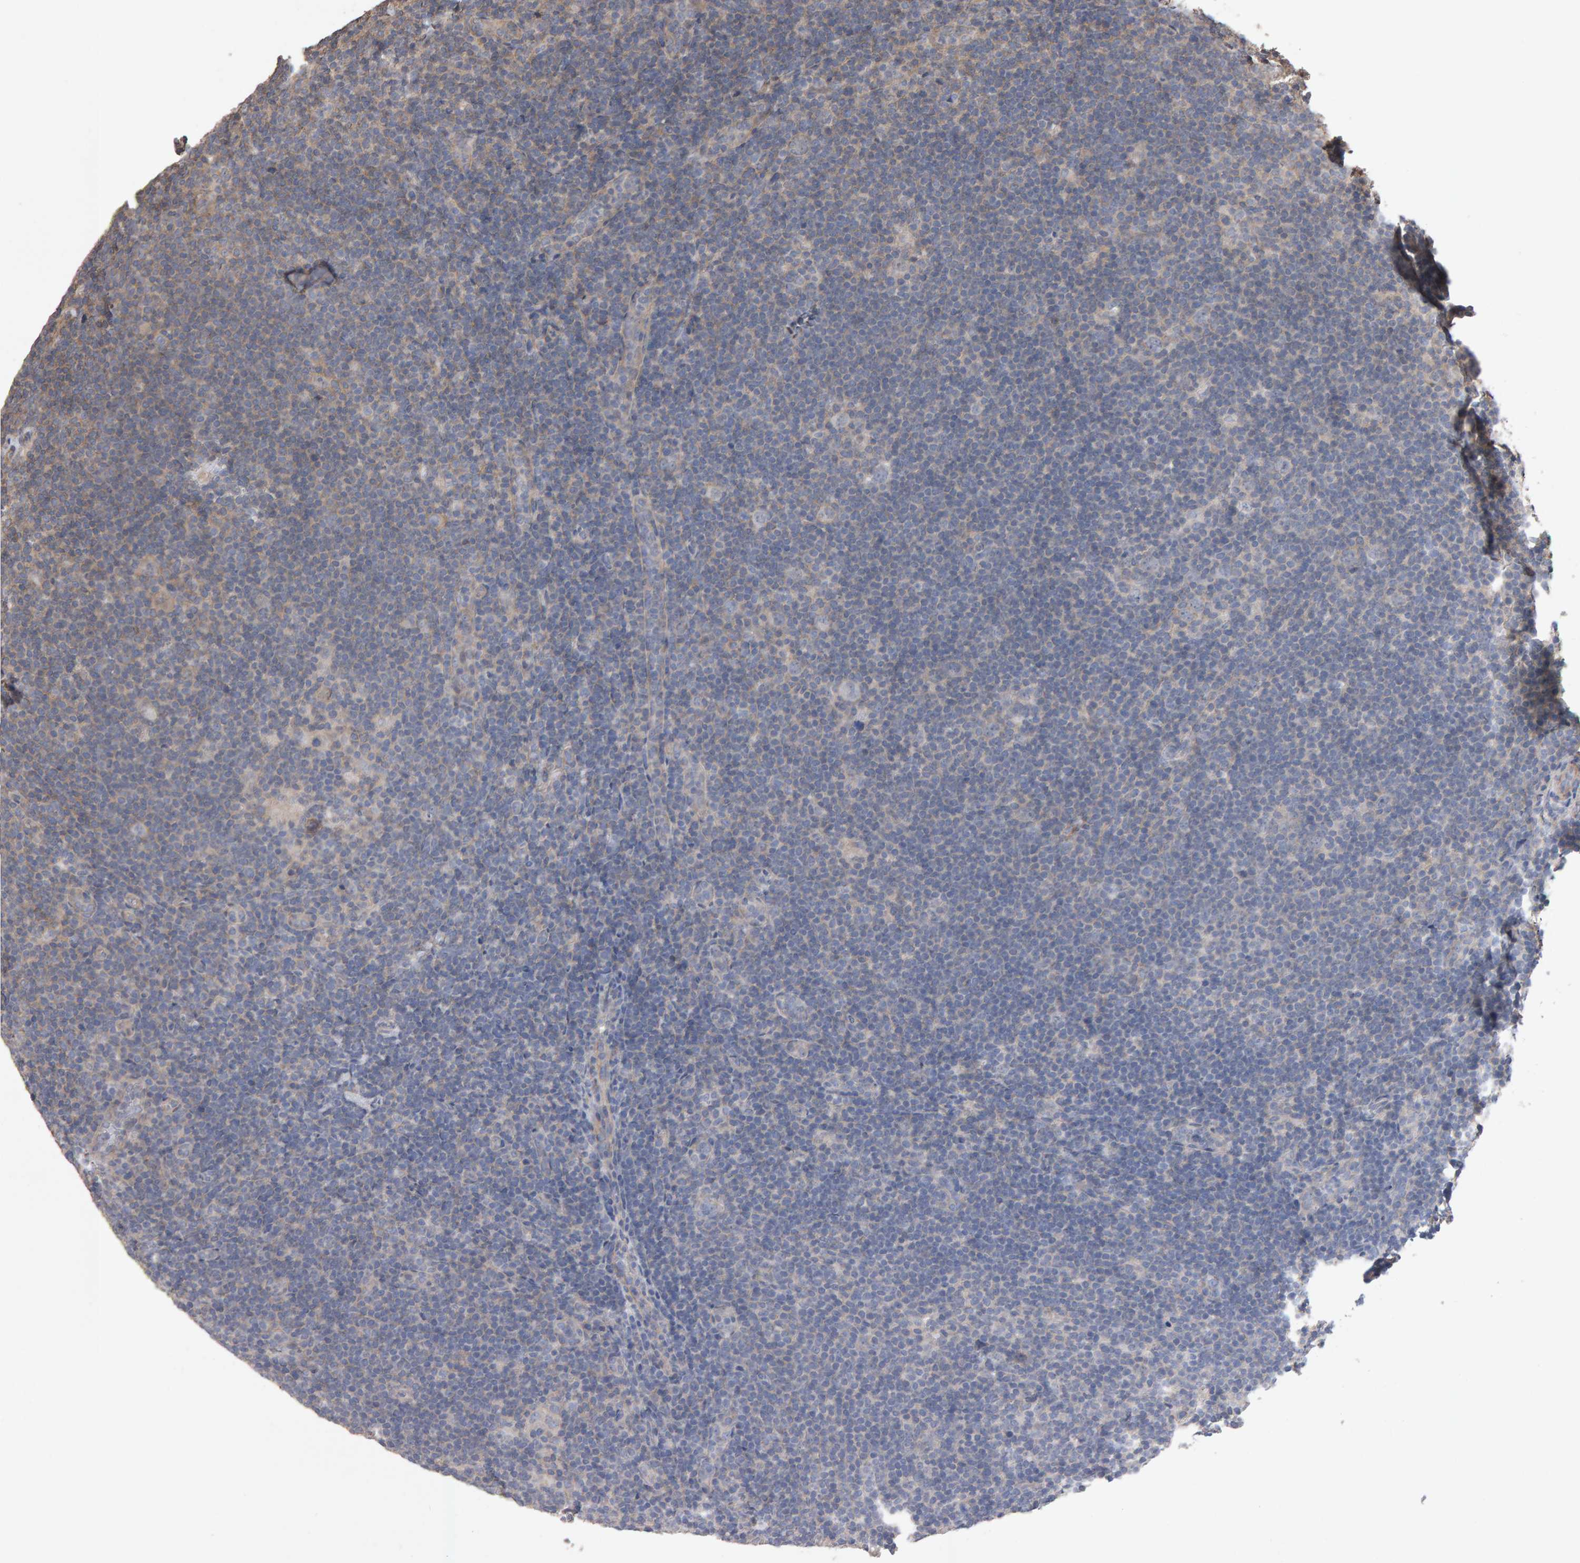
{"staining": {"intensity": "weak", "quantity": "<25%", "location": "cytoplasmic/membranous"}, "tissue": "lymphoma", "cell_type": "Tumor cells", "image_type": "cancer", "snomed": [{"axis": "morphology", "description": "Hodgkin's disease, NOS"}, {"axis": "topography", "description": "Lymph node"}], "caption": "Lymphoma was stained to show a protein in brown. There is no significant positivity in tumor cells. (DAB (3,3'-diaminobenzidine) immunohistochemistry, high magnification).", "gene": "SCRIB", "patient": {"sex": "female", "age": 57}}